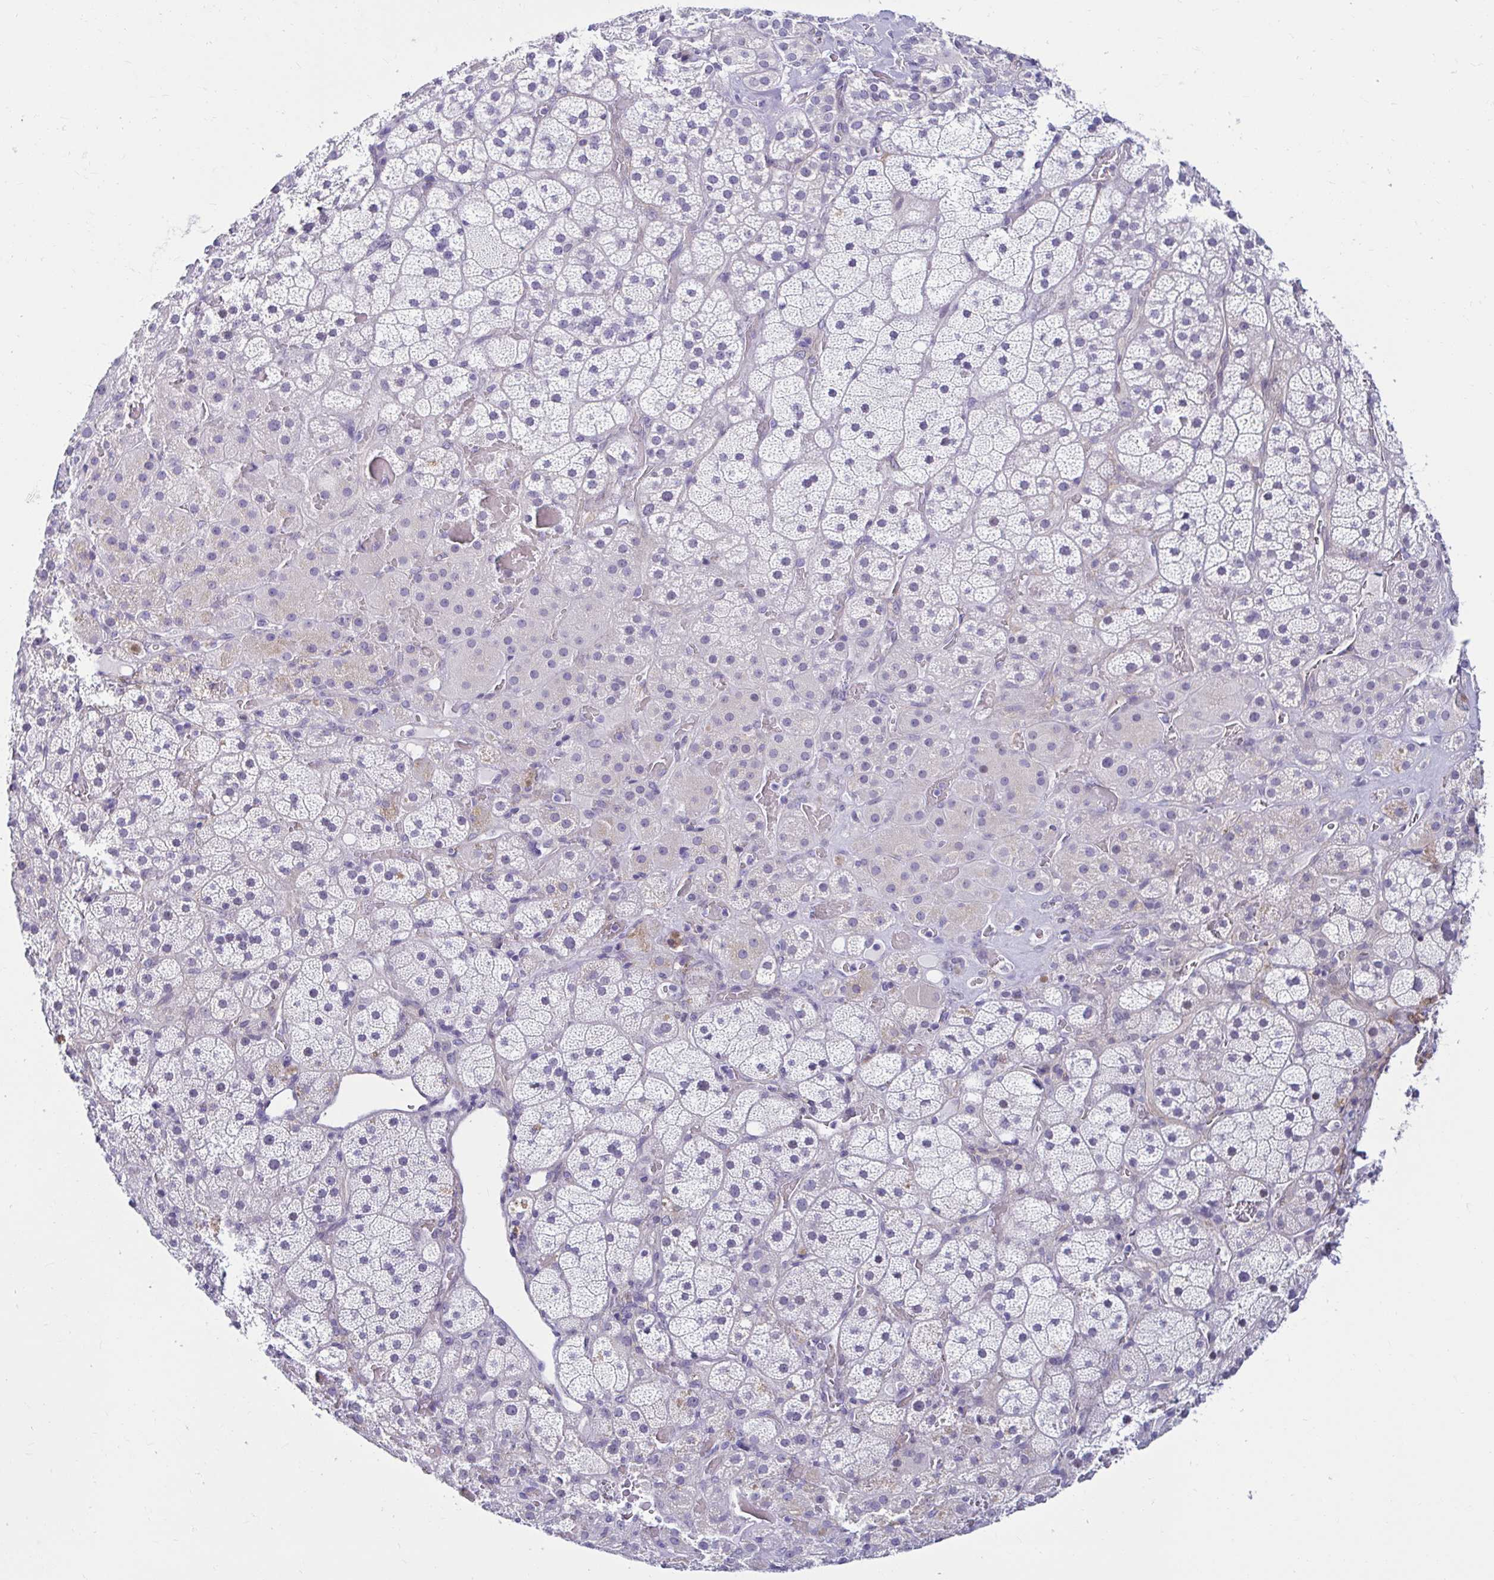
{"staining": {"intensity": "negative", "quantity": "none", "location": "none"}, "tissue": "adrenal gland", "cell_type": "Glandular cells", "image_type": "normal", "snomed": [{"axis": "morphology", "description": "Normal tissue, NOS"}, {"axis": "topography", "description": "Adrenal gland"}], "caption": "This image is of benign adrenal gland stained with IHC to label a protein in brown with the nuclei are counter-stained blue. There is no expression in glandular cells.", "gene": "ANKRD62", "patient": {"sex": "male", "age": 57}}